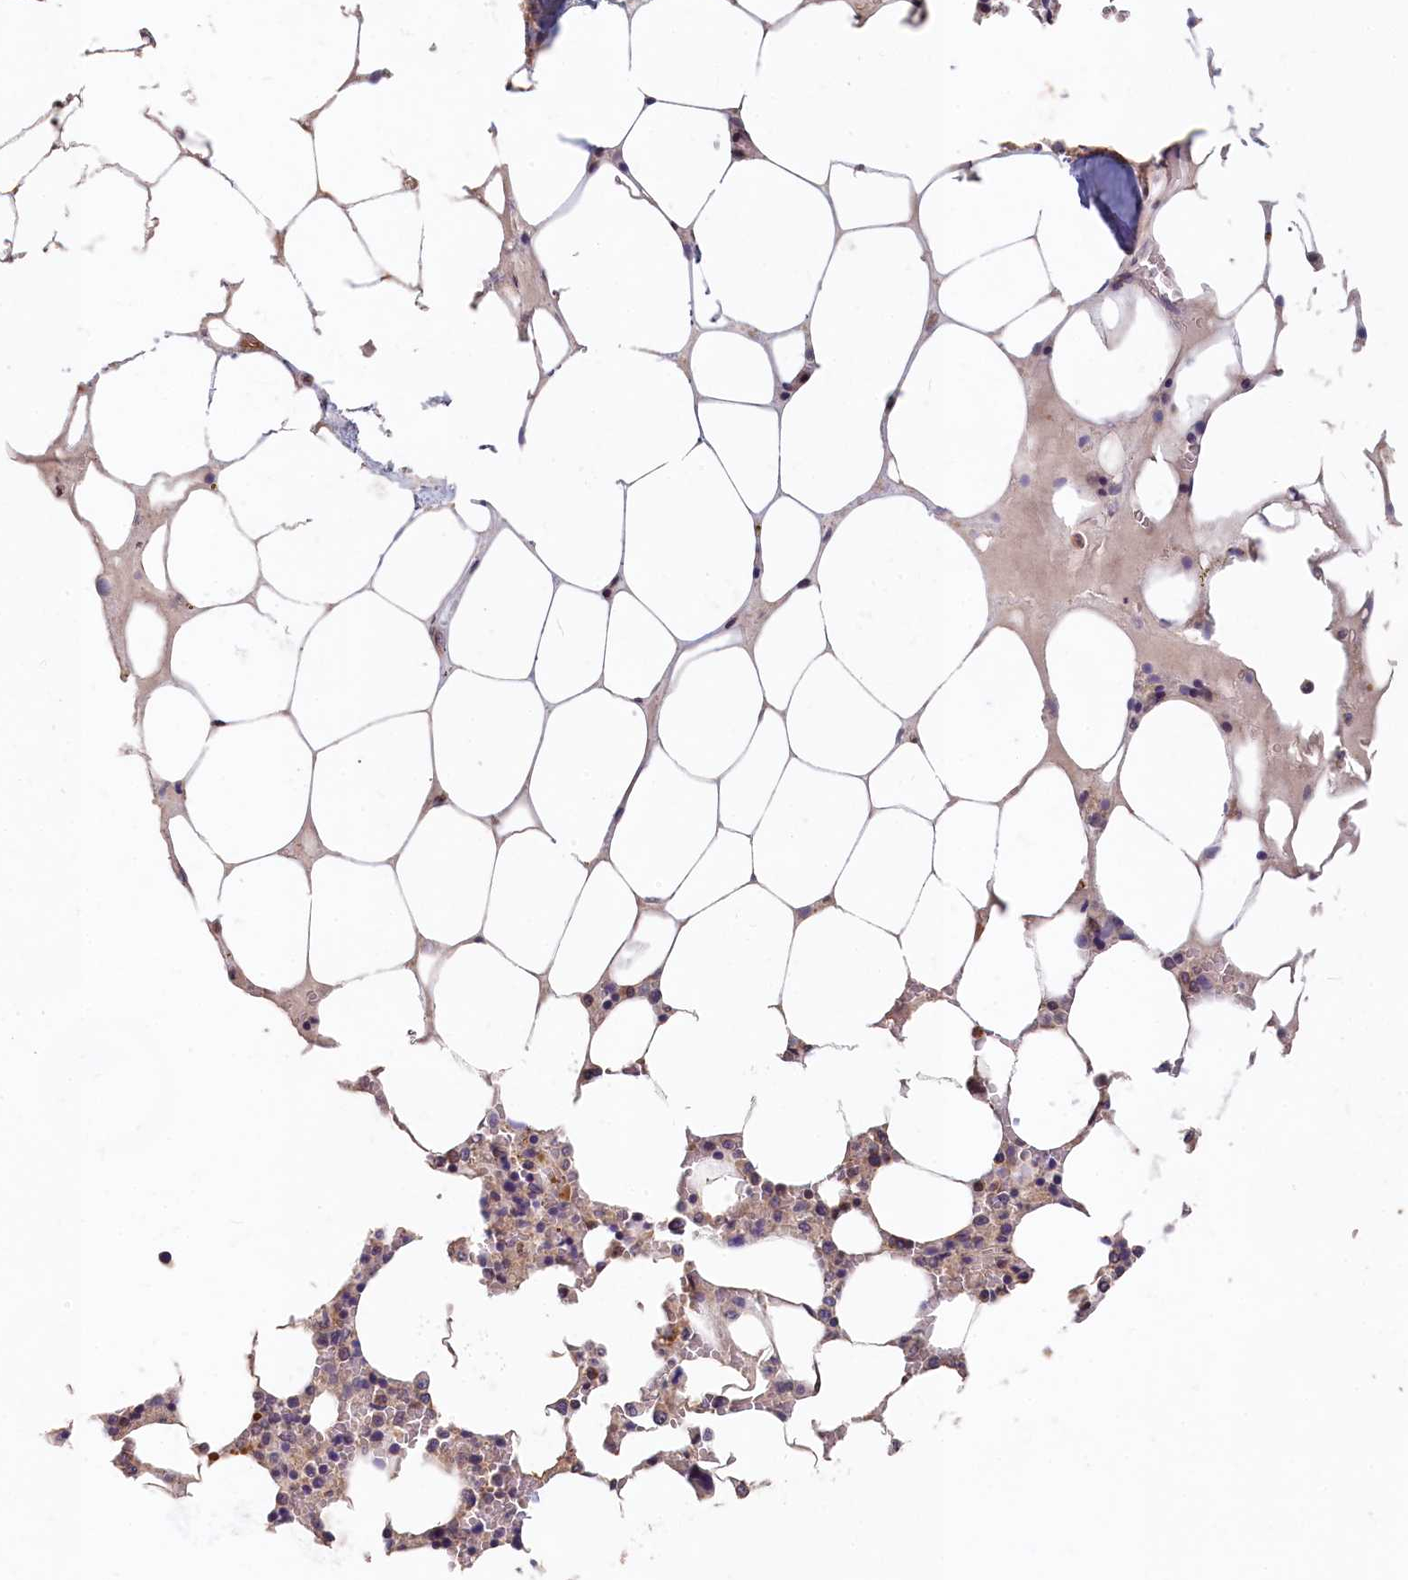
{"staining": {"intensity": "moderate", "quantity": "25%-75%", "location": "cytoplasmic/membranous,nuclear"}, "tissue": "bone marrow", "cell_type": "Hematopoietic cells", "image_type": "normal", "snomed": [{"axis": "morphology", "description": "Normal tissue, NOS"}, {"axis": "topography", "description": "Bone marrow"}], "caption": "Approximately 25%-75% of hematopoietic cells in normal human bone marrow demonstrate moderate cytoplasmic/membranous,nuclear protein positivity as visualized by brown immunohistochemical staining.", "gene": "TMEM116", "patient": {"sex": "male", "age": 64}}